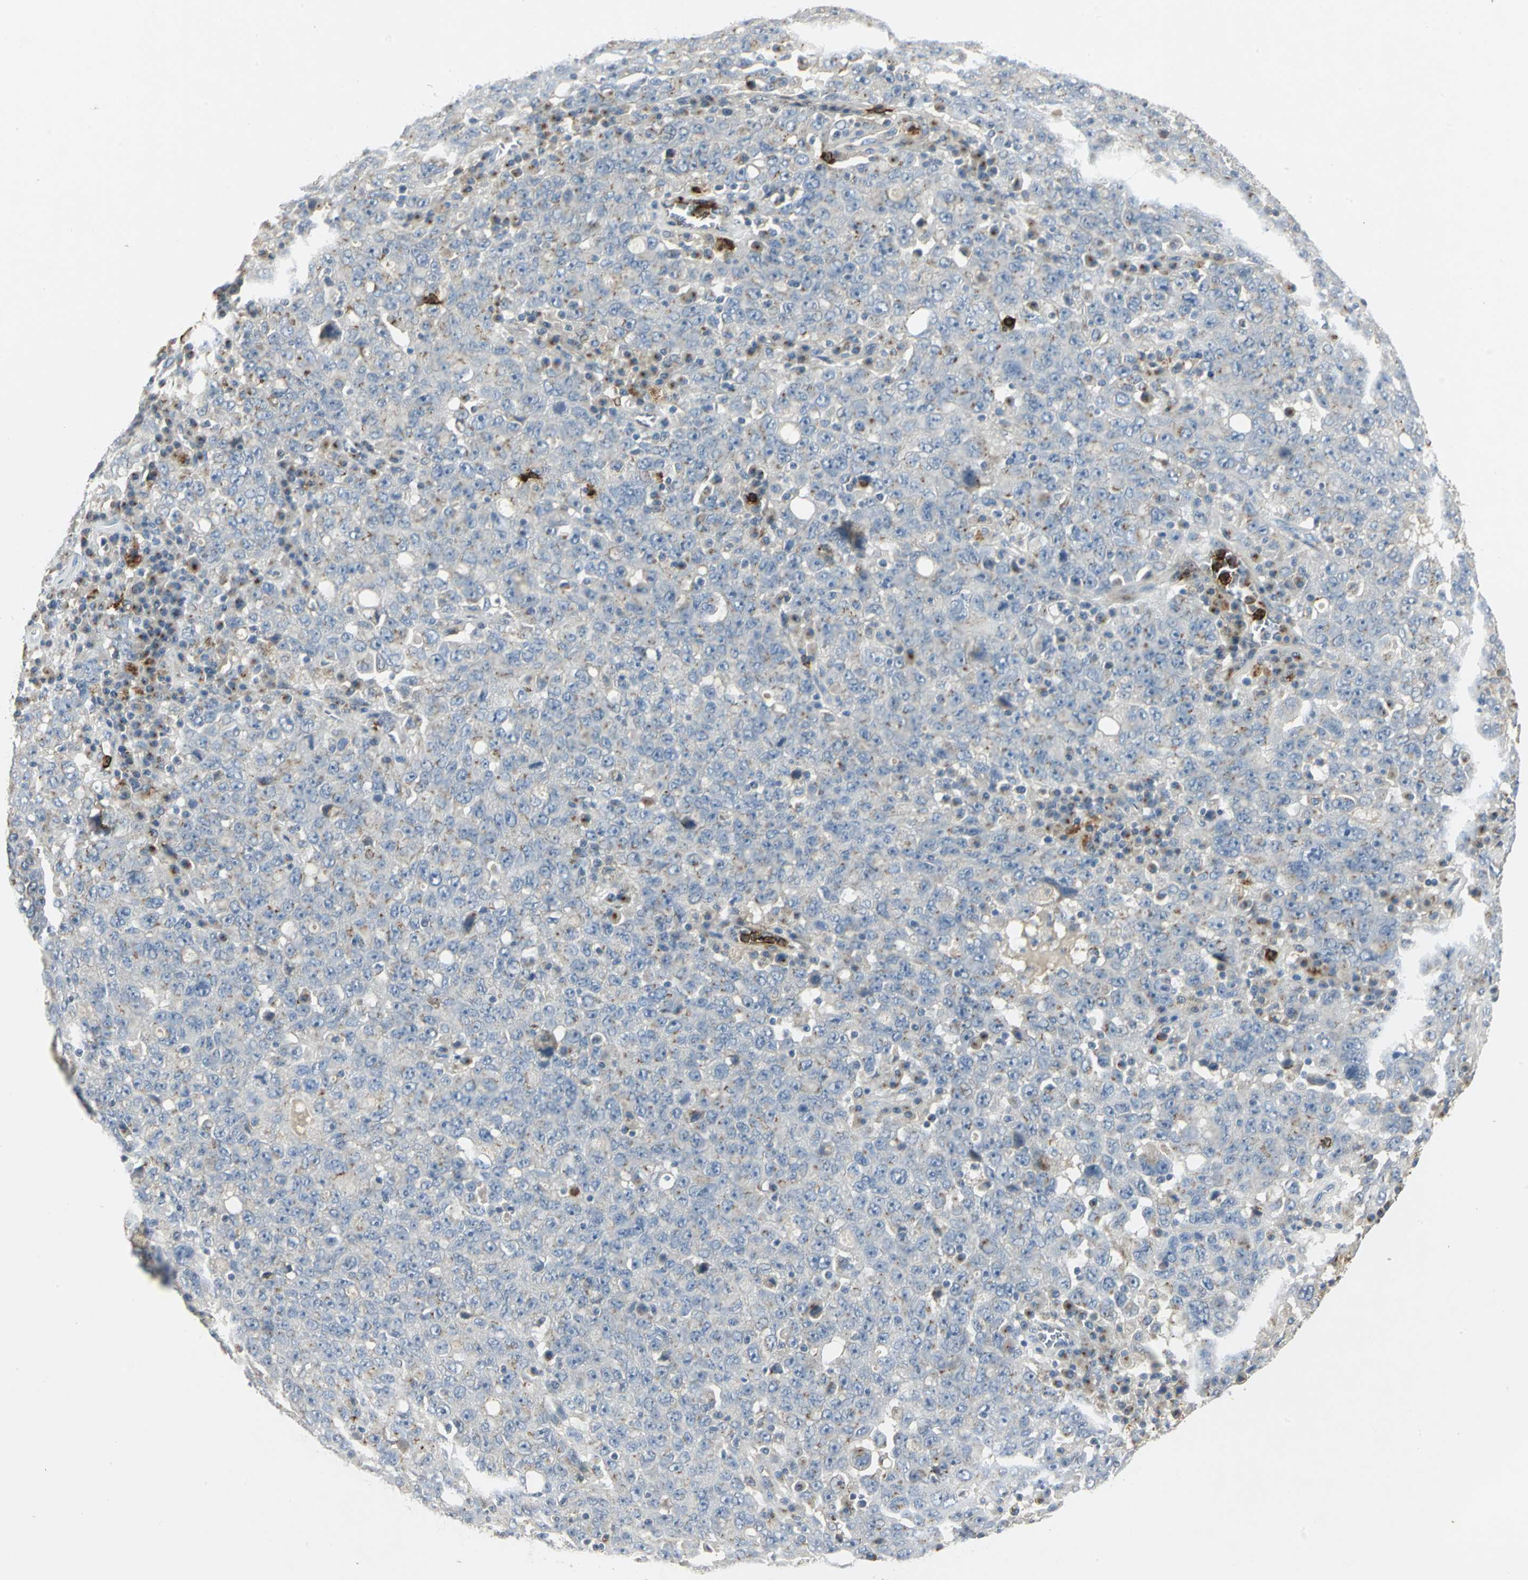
{"staining": {"intensity": "weak", "quantity": "<25%", "location": "cytoplasmic/membranous"}, "tissue": "ovarian cancer", "cell_type": "Tumor cells", "image_type": "cancer", "snomed": [{"axis": "morphology", "description": "Carcinoma, endometroid"}, {"axis": "topography", "description": "Ovary"}], "caption": "Immunohistochemical staining of human ovarian endometroid carcinoma exhibits no significant staining in tumor cells.", "gene": "TM9SF2", "patient": {"sex": "female", "age": 62}}